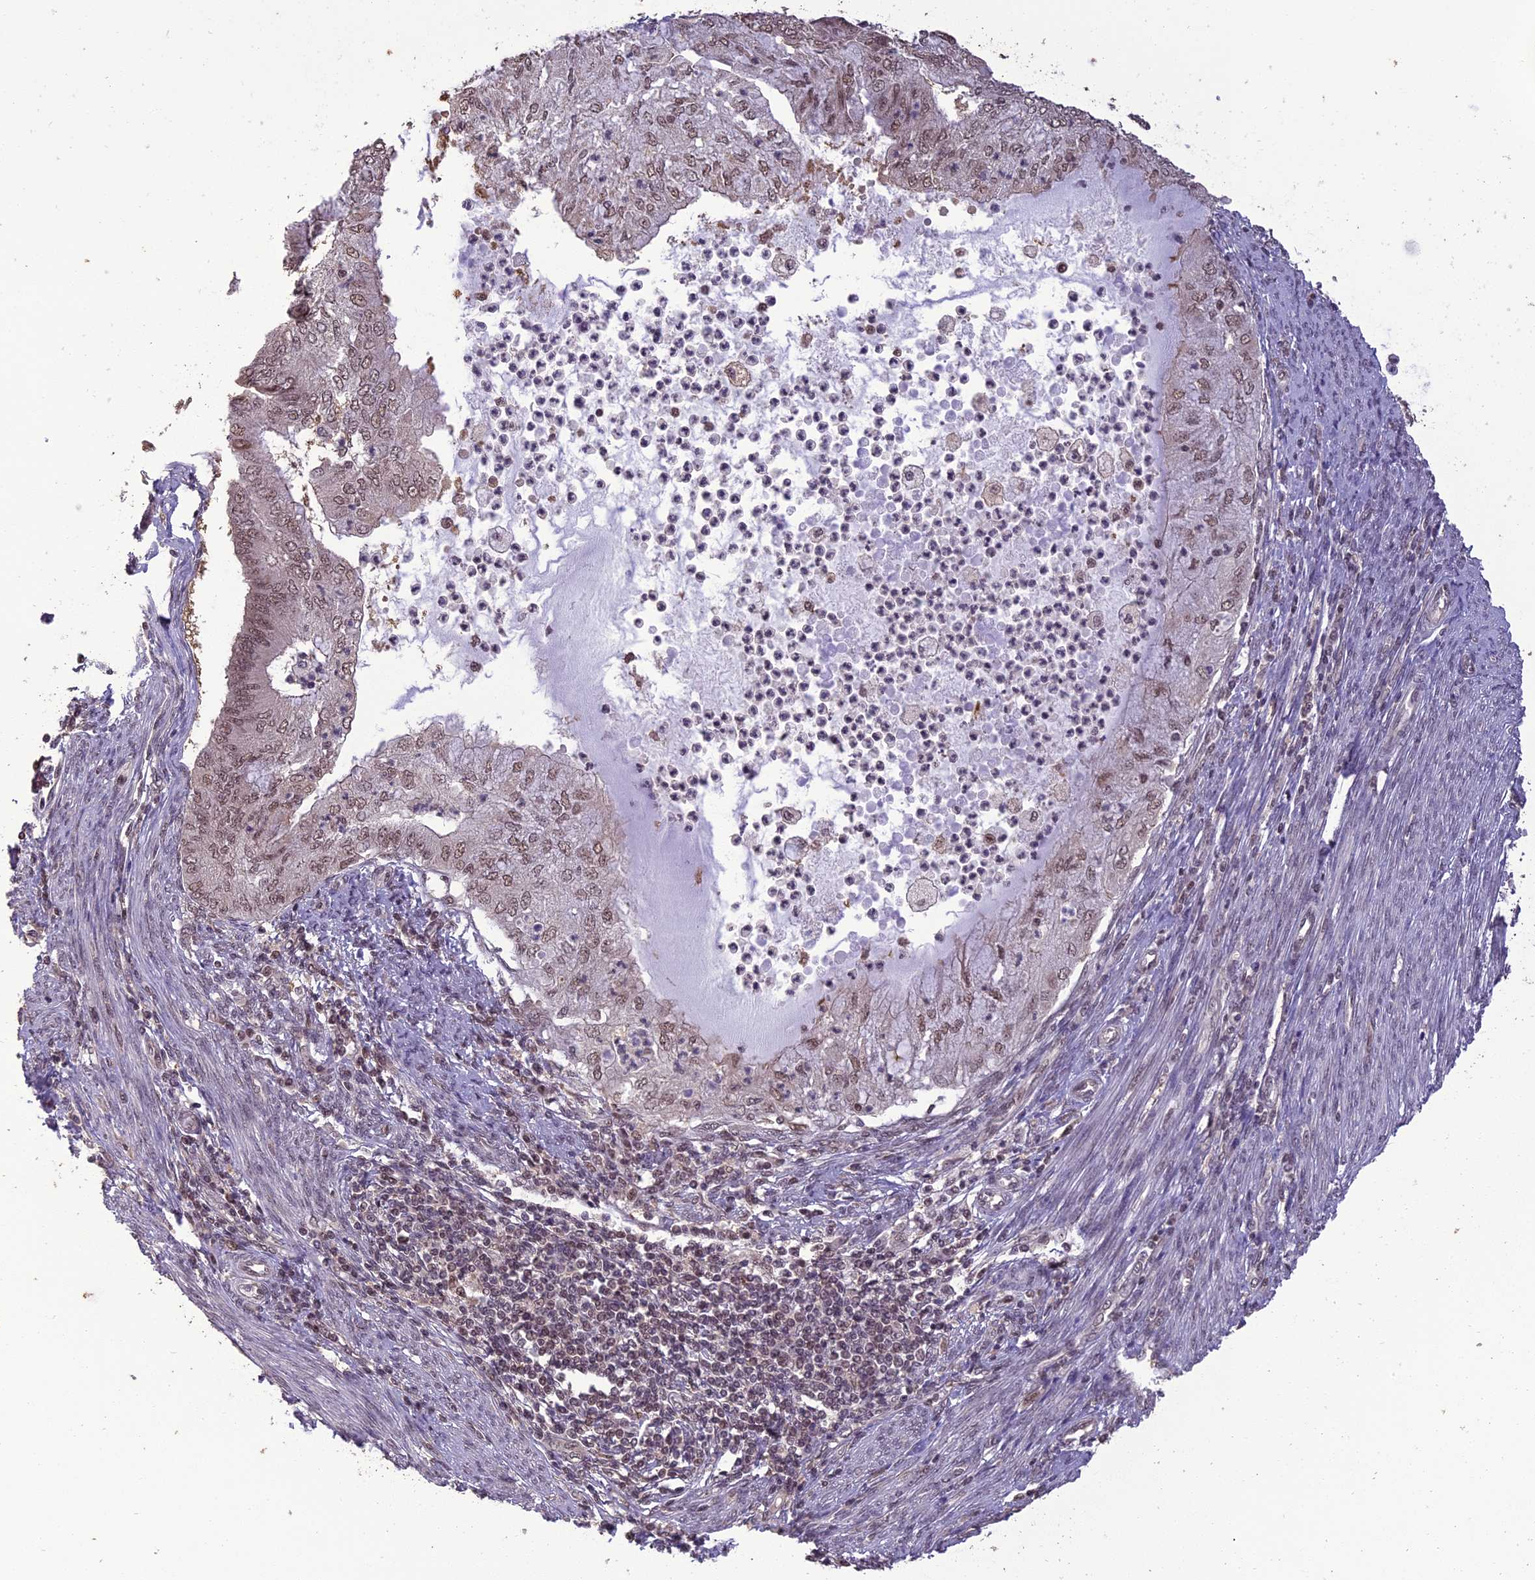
{"staining": {"intensity": "moderate", "quantity": "<25%", "location": "nuclear"}, "tissue": "endometrial cancer", "cell_type": "Tumor cells", "image_type": "cancer", "snomed": [{"axis": "morphology", "description": "Adenocarcinoma, NOS"}, {"axis": "topography", "description": "Endometrium"}], "caption": "Immunohistochemical staining of human adenocarcinoma (endometrial) displays low levels of moderate nuclear protein staining in approximately <25% of tumor cells. (DAB = brown stain, brightfield microscopy at high magnification).", "gene": "TIGD7", "patient": {"sex": "female", "age": 68}}